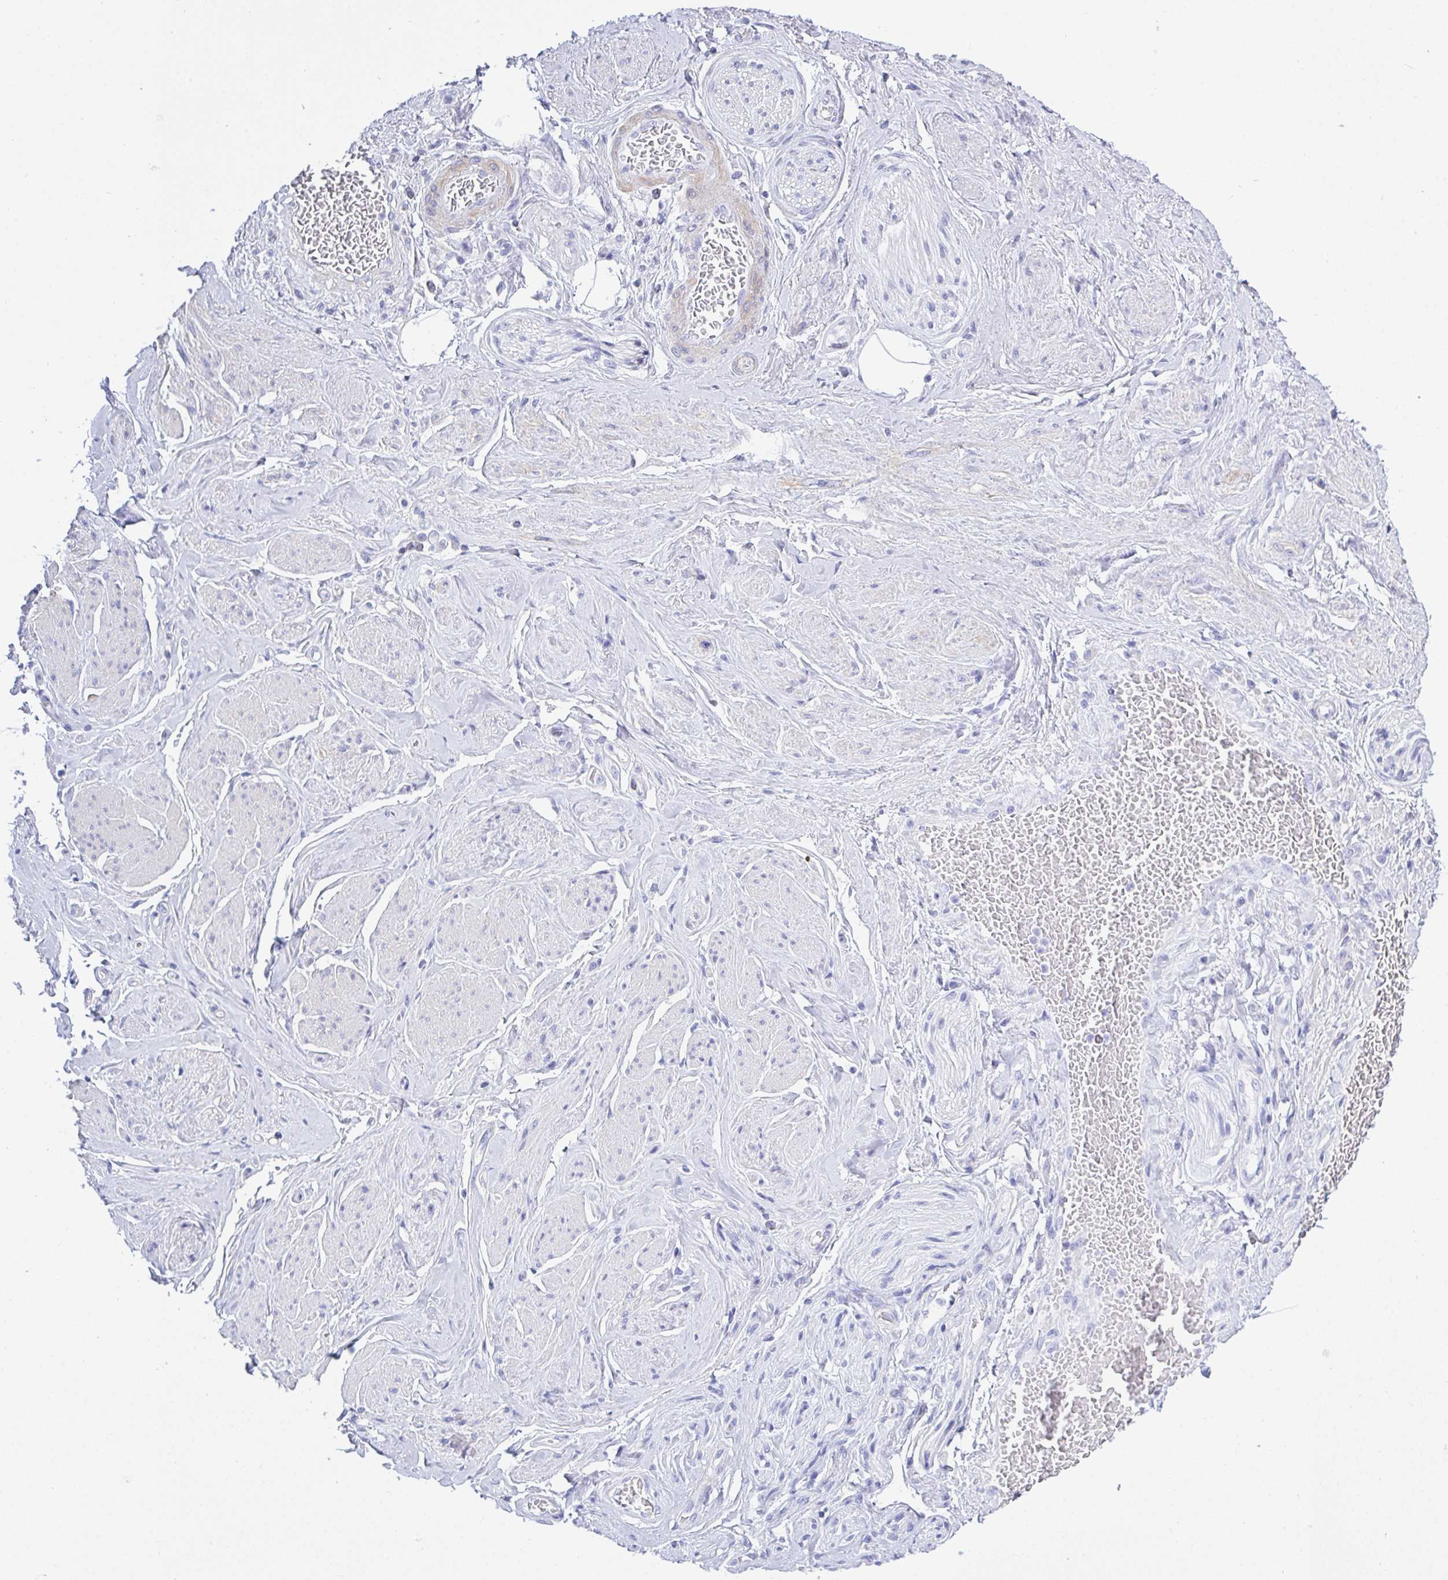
{"staining": {"intensity": "negative", "quantity": "none", "location": "none"}, "tissue": "soft tissue", "cell_type": "Fibroblasts", "image_type": "normal", "snomed": [{"axis": "morphology", "description": "Normal tissue, NOS"}, {"axis": "topography", "description": "Vagina"}, {"axis": "topography", "description": "Peripheral nerve tissue"}], "caption": "The histopathology image demonstrates no staining of fibroblasts in benign soft tissue.", "gene": "FRMD3", "patient": {"sex": "female", "age": 71}}